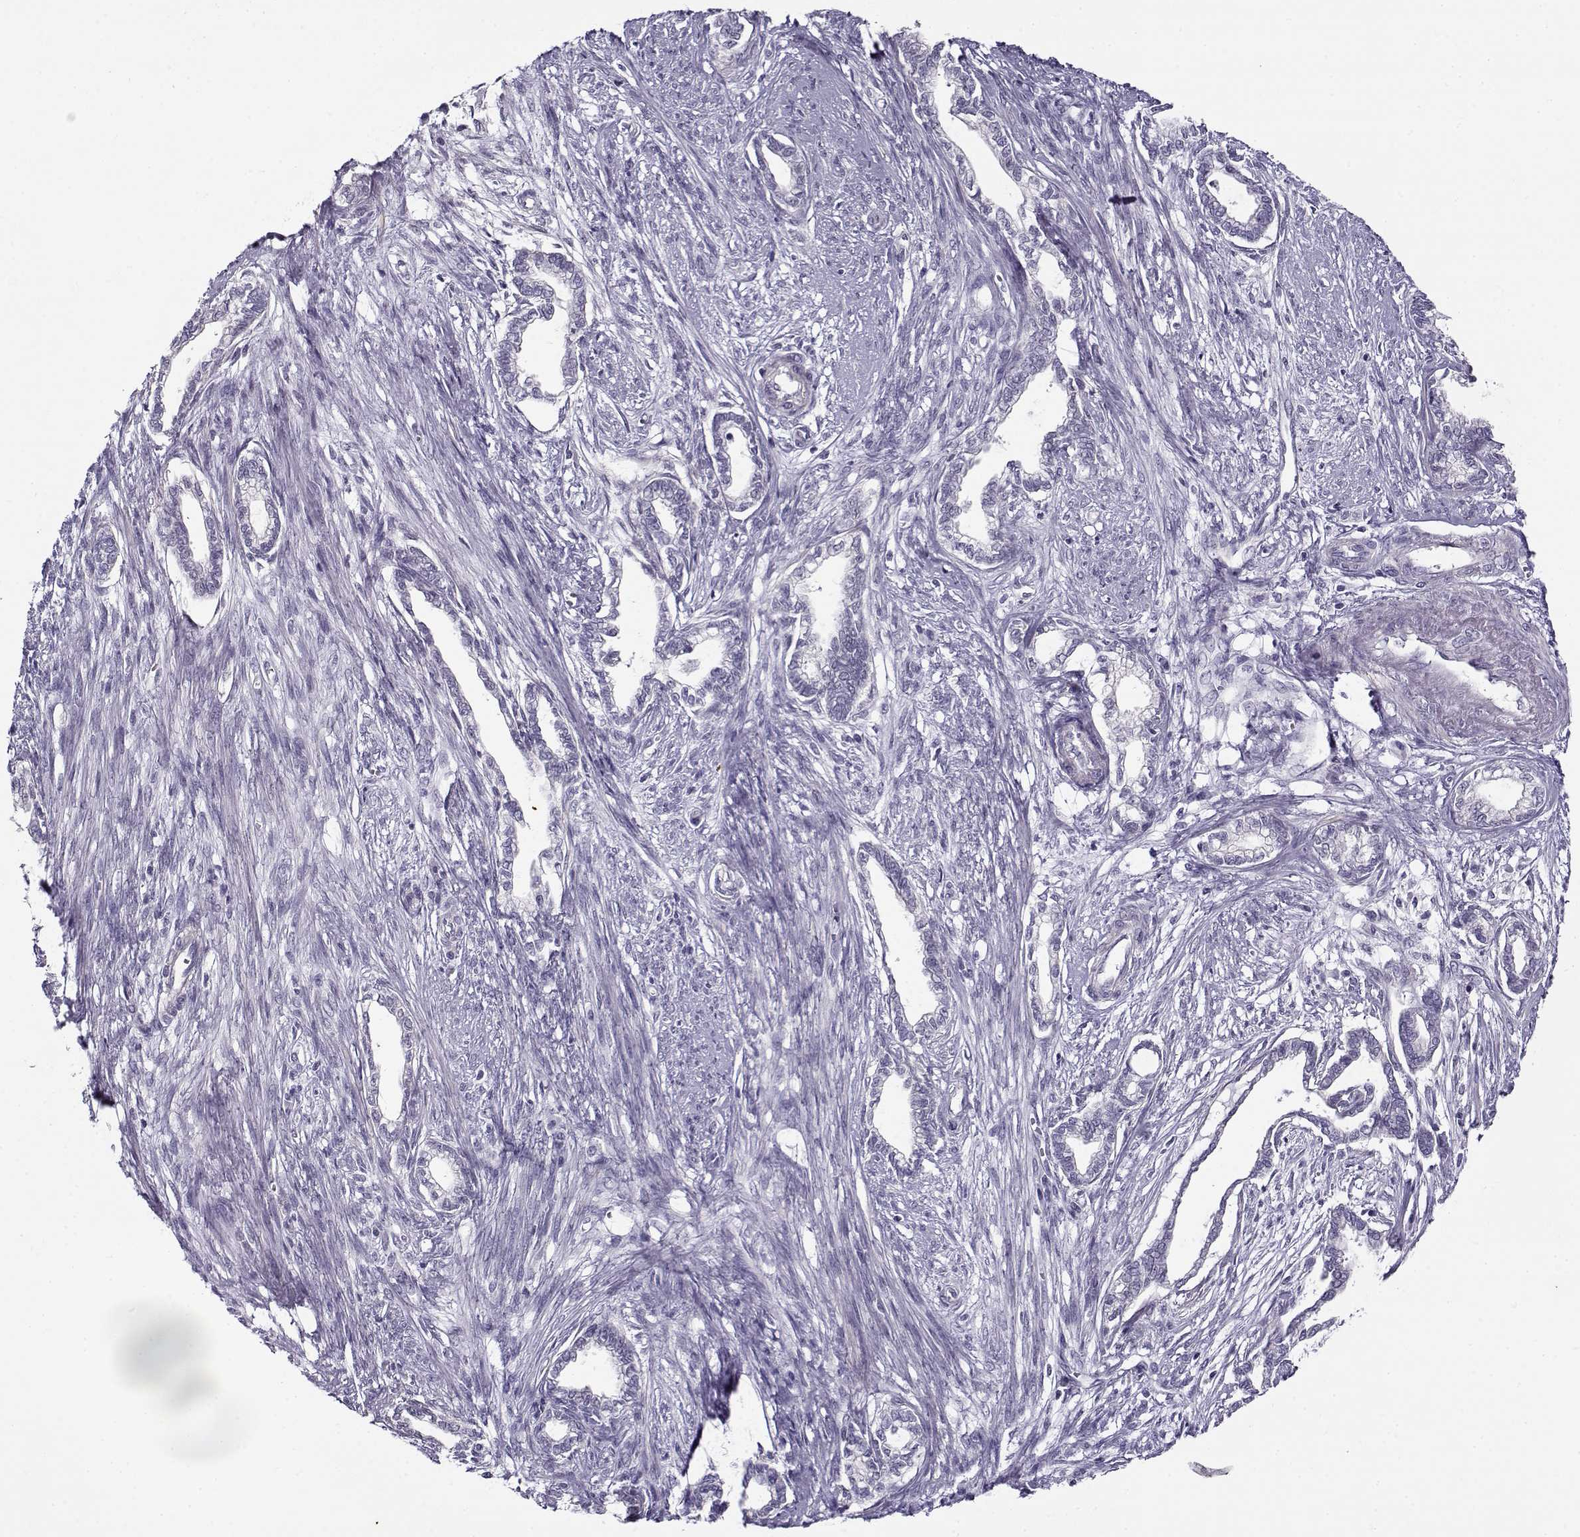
{"staining": {"intensity": "negative", "quantity": "none", "location": "none"}, "tissue": "cervical cancer", "cell_type": "Tumor cells", "image_type": "cancer", "snomed": [{"axis": "morphology", "description": "Adenocarcinoma, NOS"}, {"axis": "topography", "description": "Cervix"}], "caption": "Protein analysis of cervical cancer (adenocarcinoma) demonstrates no significant expression in tumor cells. Nuclei are stained in blue.", "gene": "TEX55", "patient": {"sex": "female", "age": 62}}